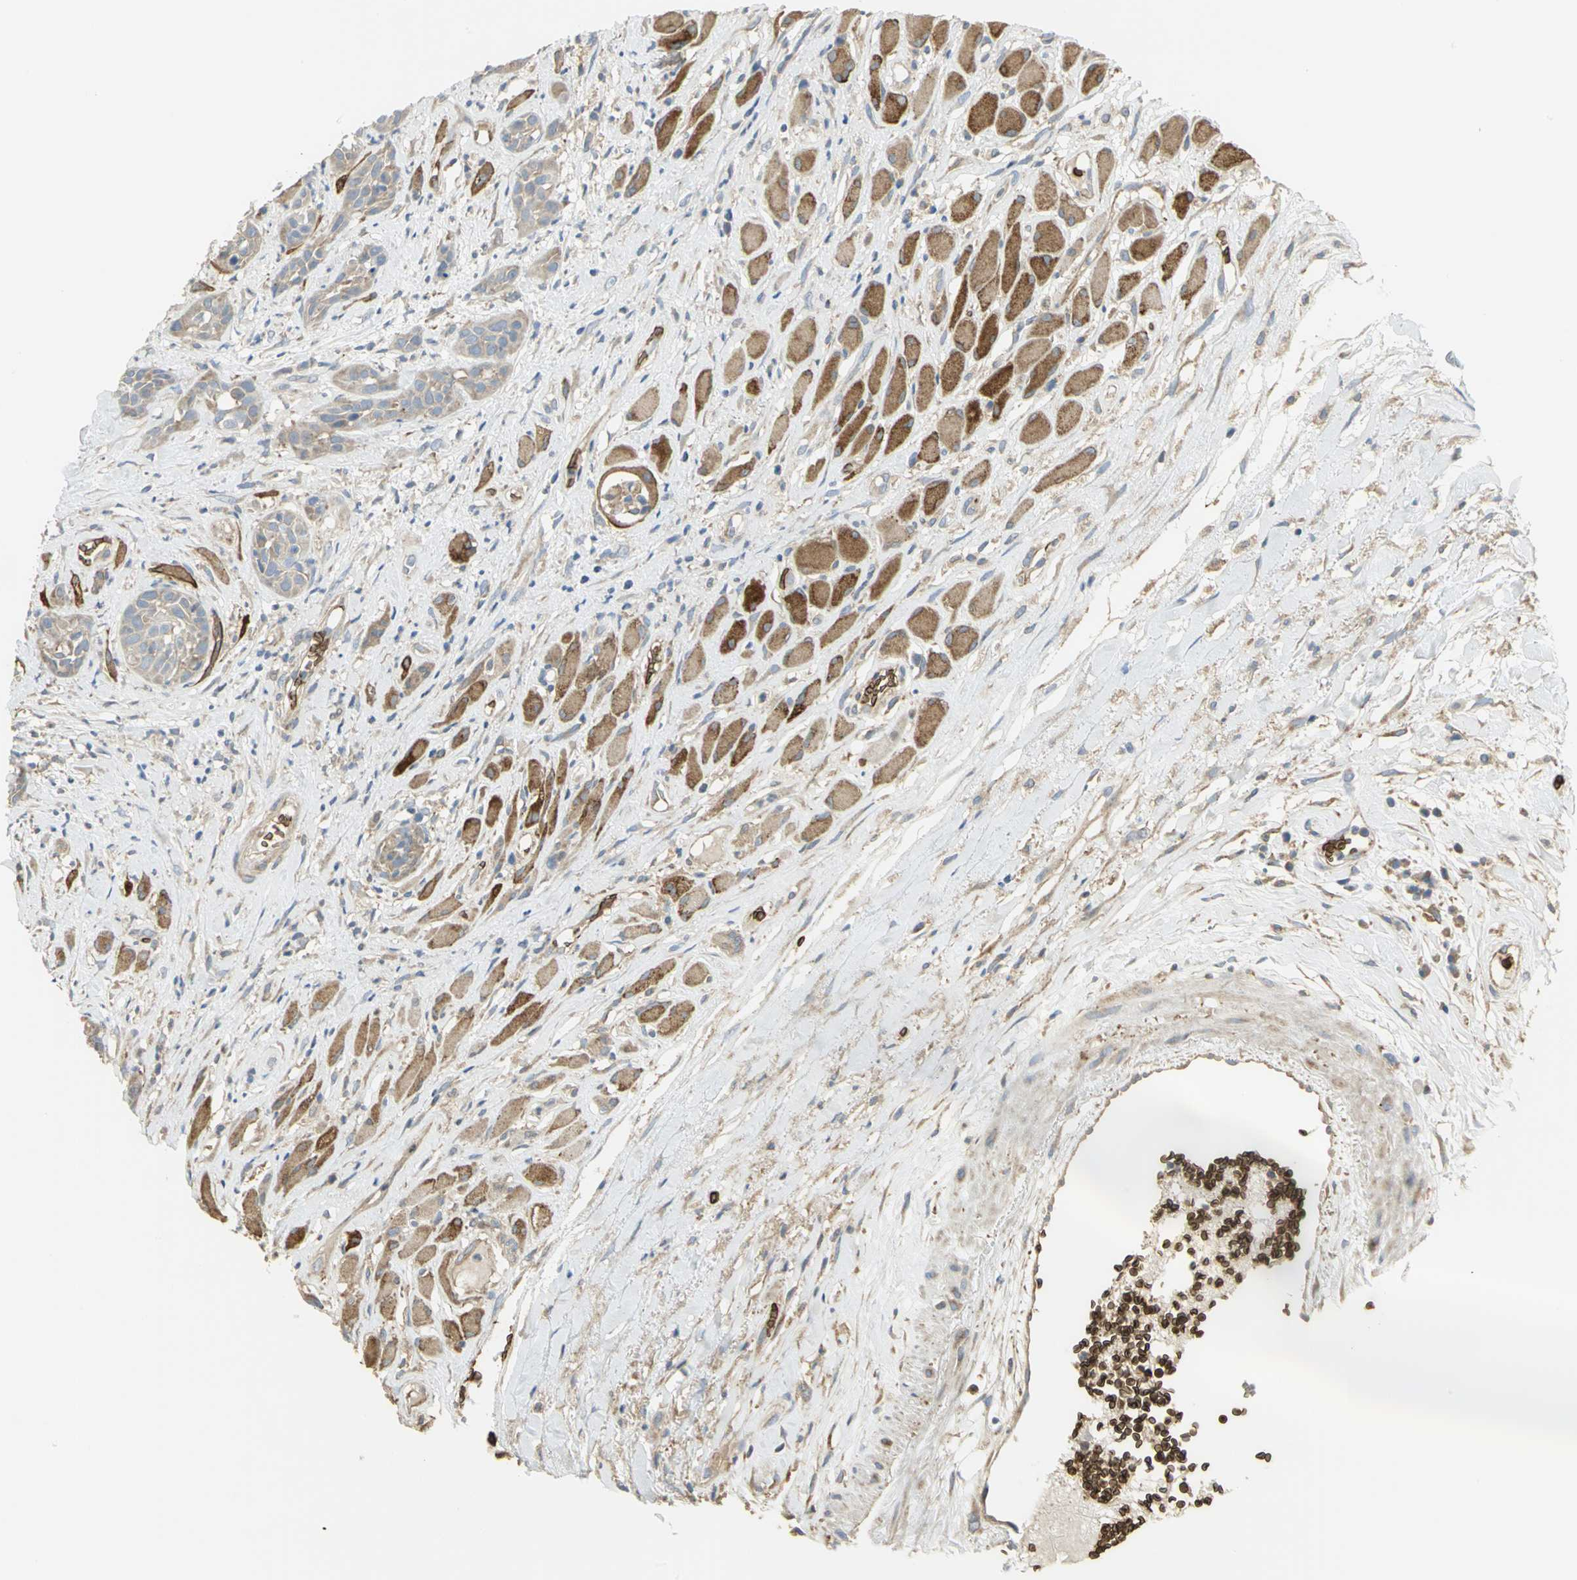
{"staining": {"intensity": "weak", "quantity": ">75%", "location": "cytoplasmic/membranous"}, "tissue": "head and neck cancer", "cell_type": "Tumor cells", "image_type": "cancer", "snomed": [{"axis": "morphology", "description": "Squamous cell carcinoma, NOS"}, {"axis": "topography", "description": "Head-Neck"}], "caption": "The image reveals a brown stain indicating the presence of a protein in the cytoplasmic/membranous of tumor cells in head and neck squamous cell carcinoma. (IHC, brightfield microscopy, high magnification).", "gene": "ANK1", "patient": {"sex": "male", "age": 62}}